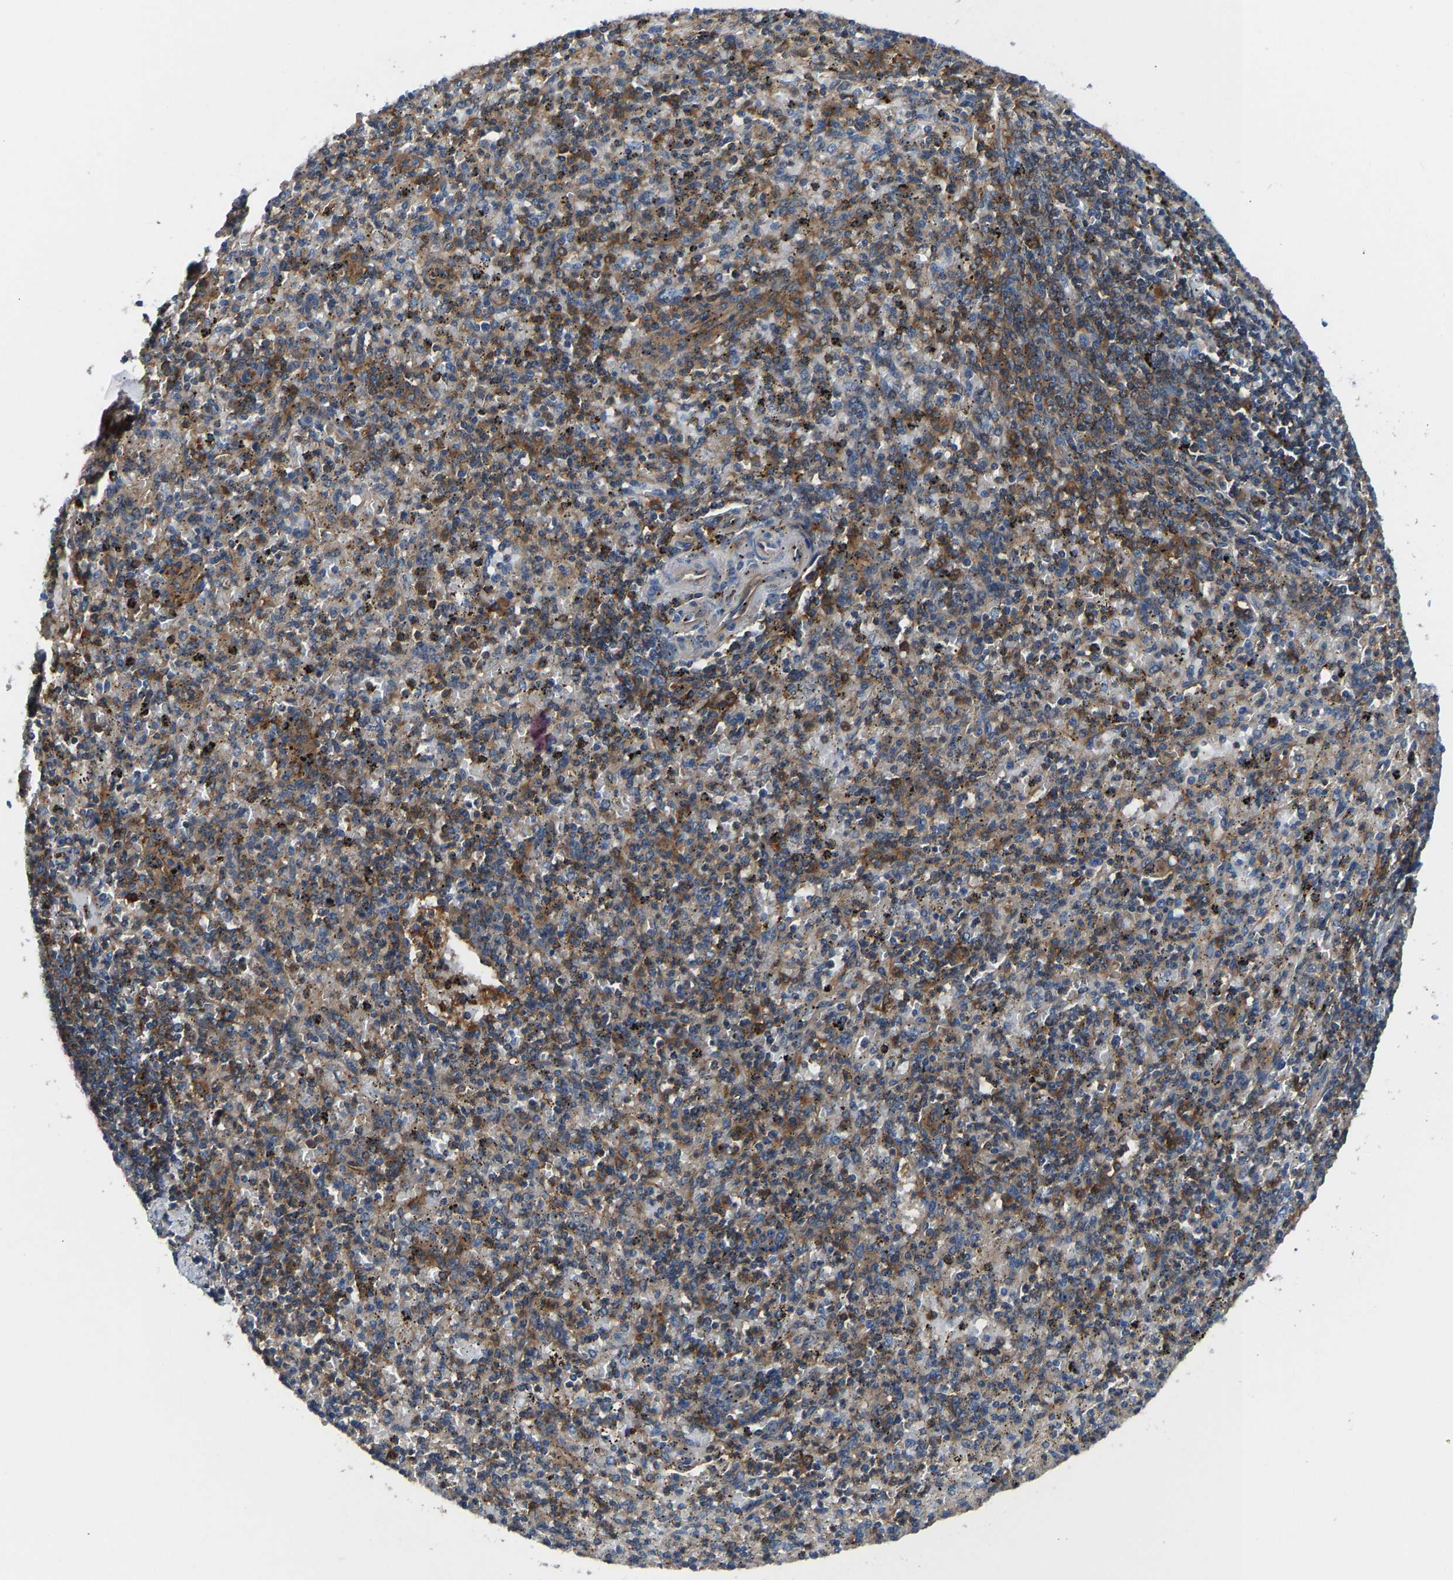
{"staining": {"intensity": "moderate", "quantity": ">75%", "location": "cytoplasmic/membranous"}, "tissue": "spleen", "cell_type": "Cells in red pulp", "image_type": "normal", "snomed": [{"axis": "morphology", "description": "Normal tissue, NOS"}, {"axis": "topography", "description": "Spleen"}], "caption": "Moderate cytoplasmic/membranous protein staining is identified in about >75% of cells in red pulp in spleen.", "gene": "PRKAR1A", "patient": {"sex": "male", "age": 72}}